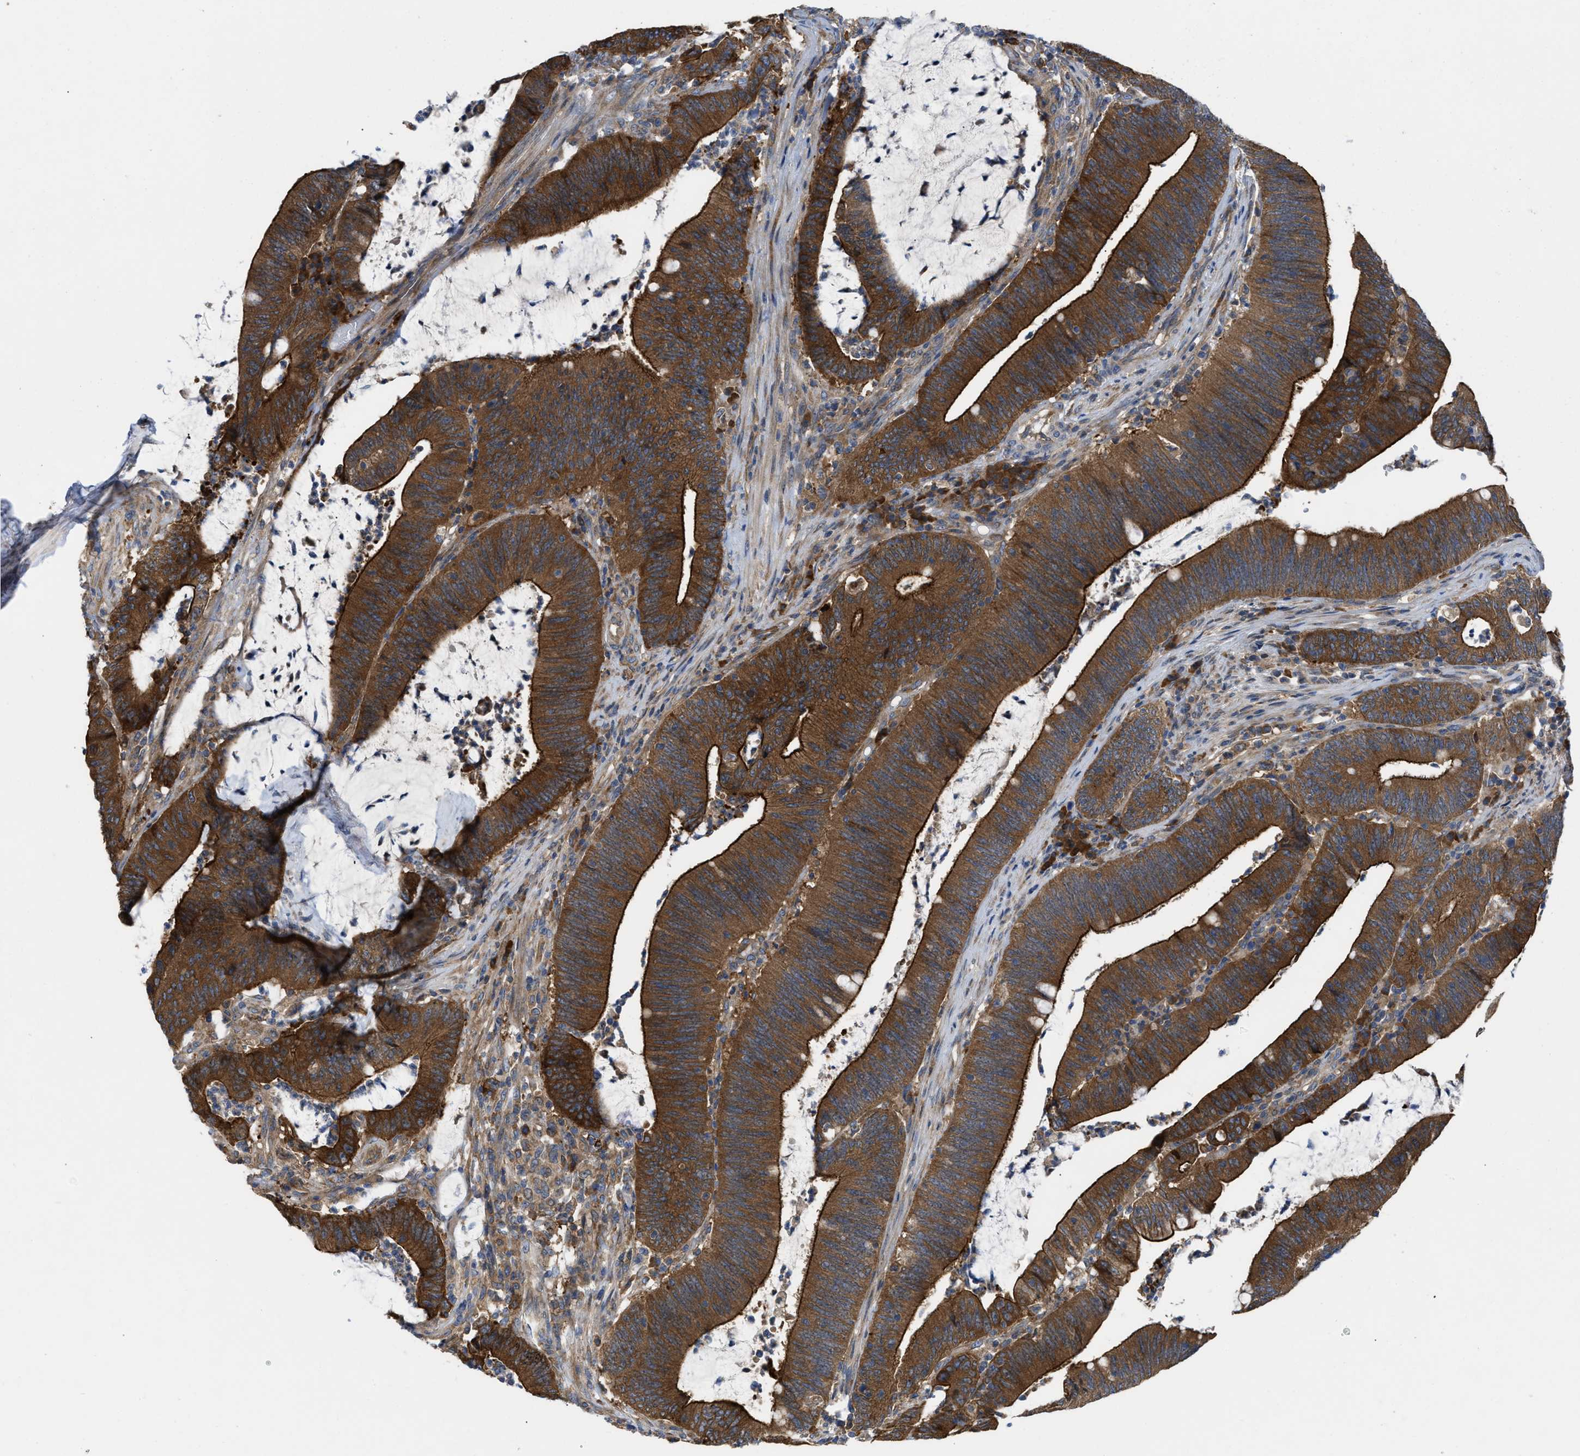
{"staining": {"intensity": "strong", "quantity": ">75%", "location": "cytoplasmic/membranous"}, "tissue": "colorectal cancer", "cell_type": "Tumor cells", "image_type": "cancer", "snomed": [{"axis": "morphology", "description": "Normal tissue, NOS"}, {"axis": "morphology", "description": "Adenocarcinoma, NOS"}, {"axis": "topography", "description": "Rectum"}], "caption": "Colorectal adenocarcinoma stained with a protein marker demonstrates strong staining in tumor cells.", "gene": "TMEM131", "patient": {"sex": "female", "age": 66}}